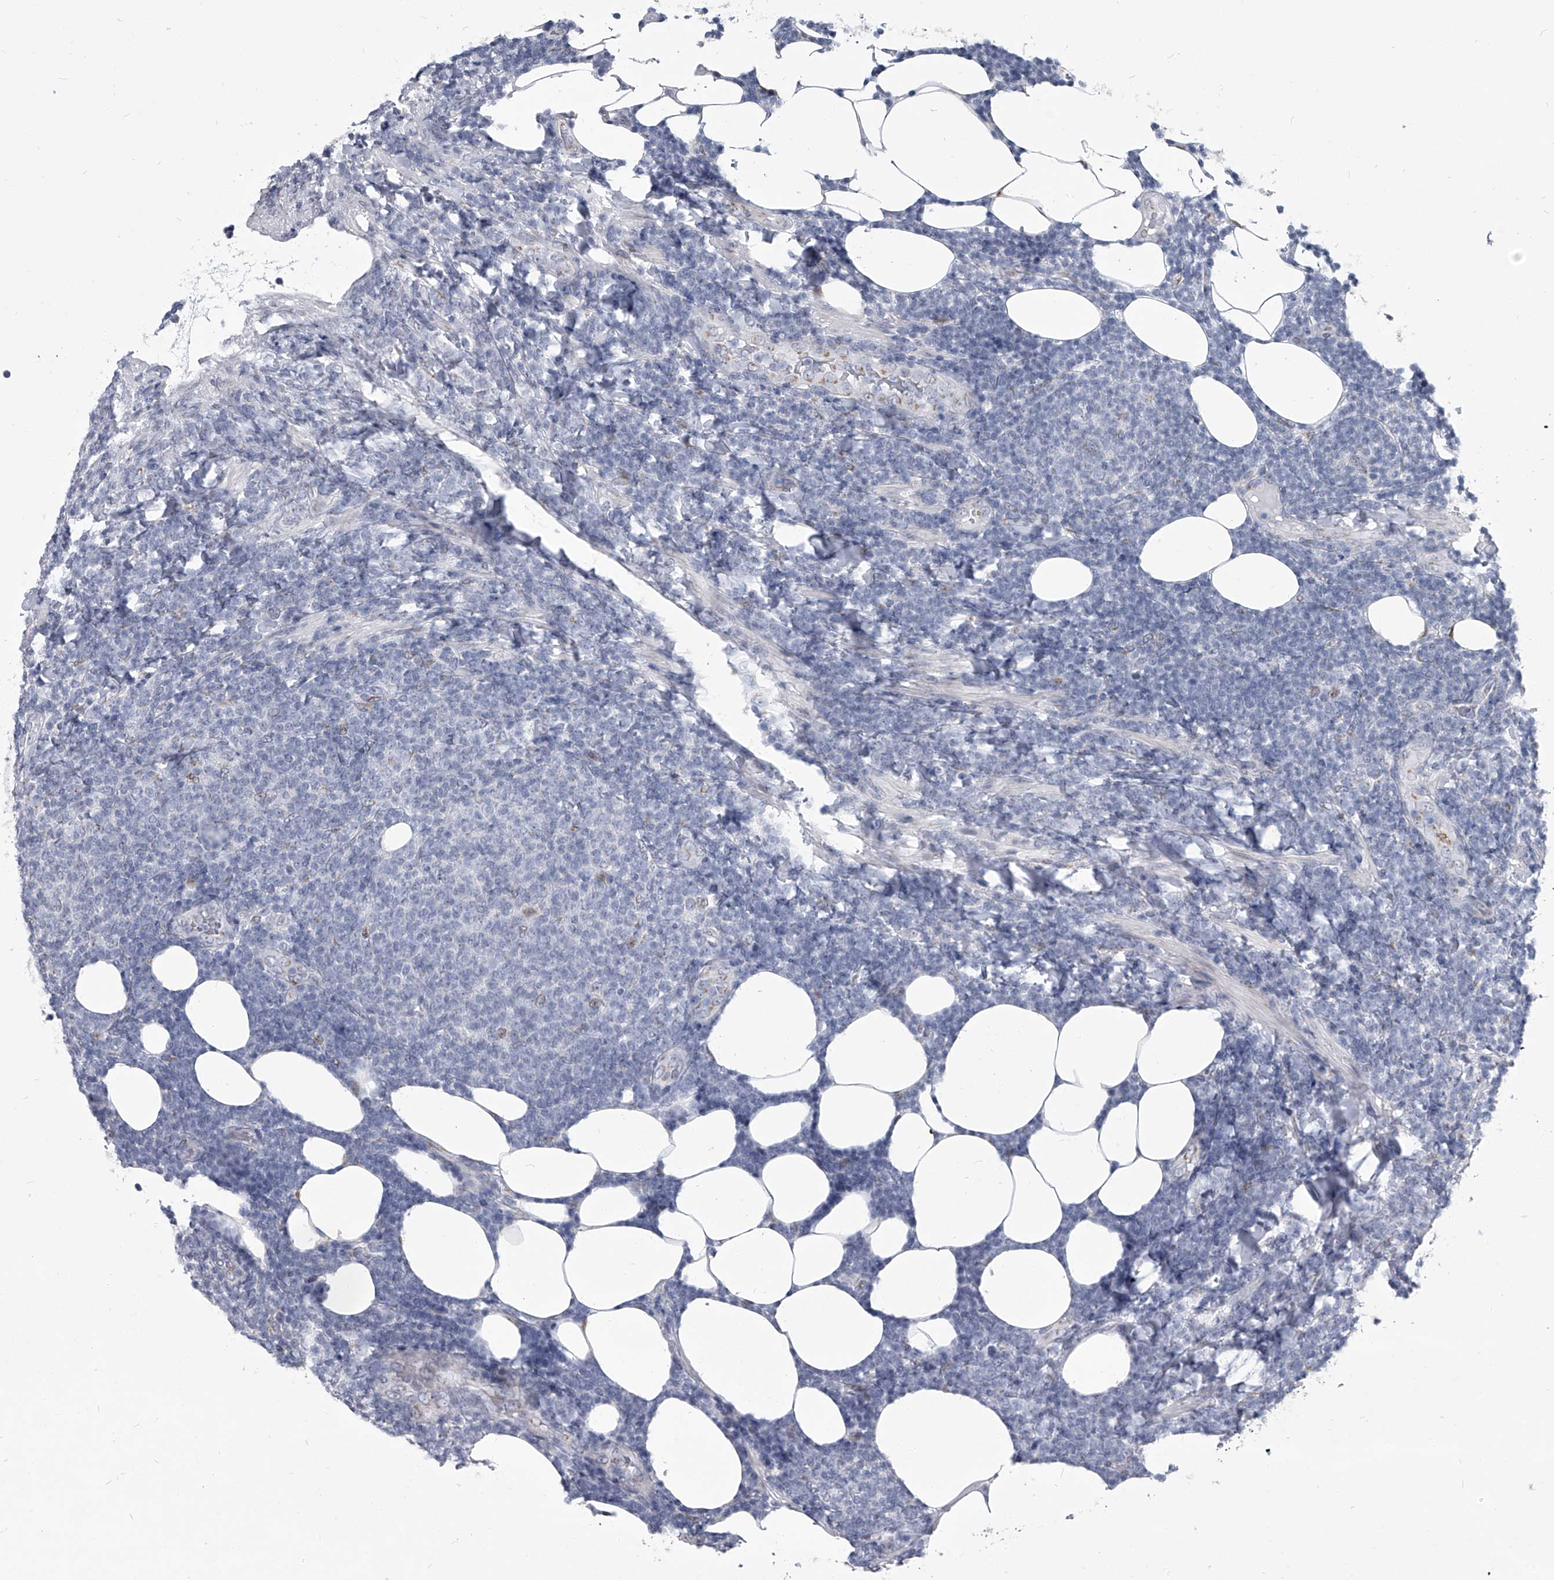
{"staining": {"intensity": "negative", "quantity": "none", "location": "none"}, "tissue": "lymphoma", "cell_type": "Tumor cells", "image_type": "cancer", "snomed": [{"axis": "morphology", "description": "Malignant lymphoma, non-Hodgkin's type, Low grade"}, {"axis": "topography", "description": "Lymph node"}], "caption": "Protein analysis of lymphoma shows no significant positivity in tumor cells.", "gene": "EVA1C", "patient": {"sex": "male", "age": 66}}